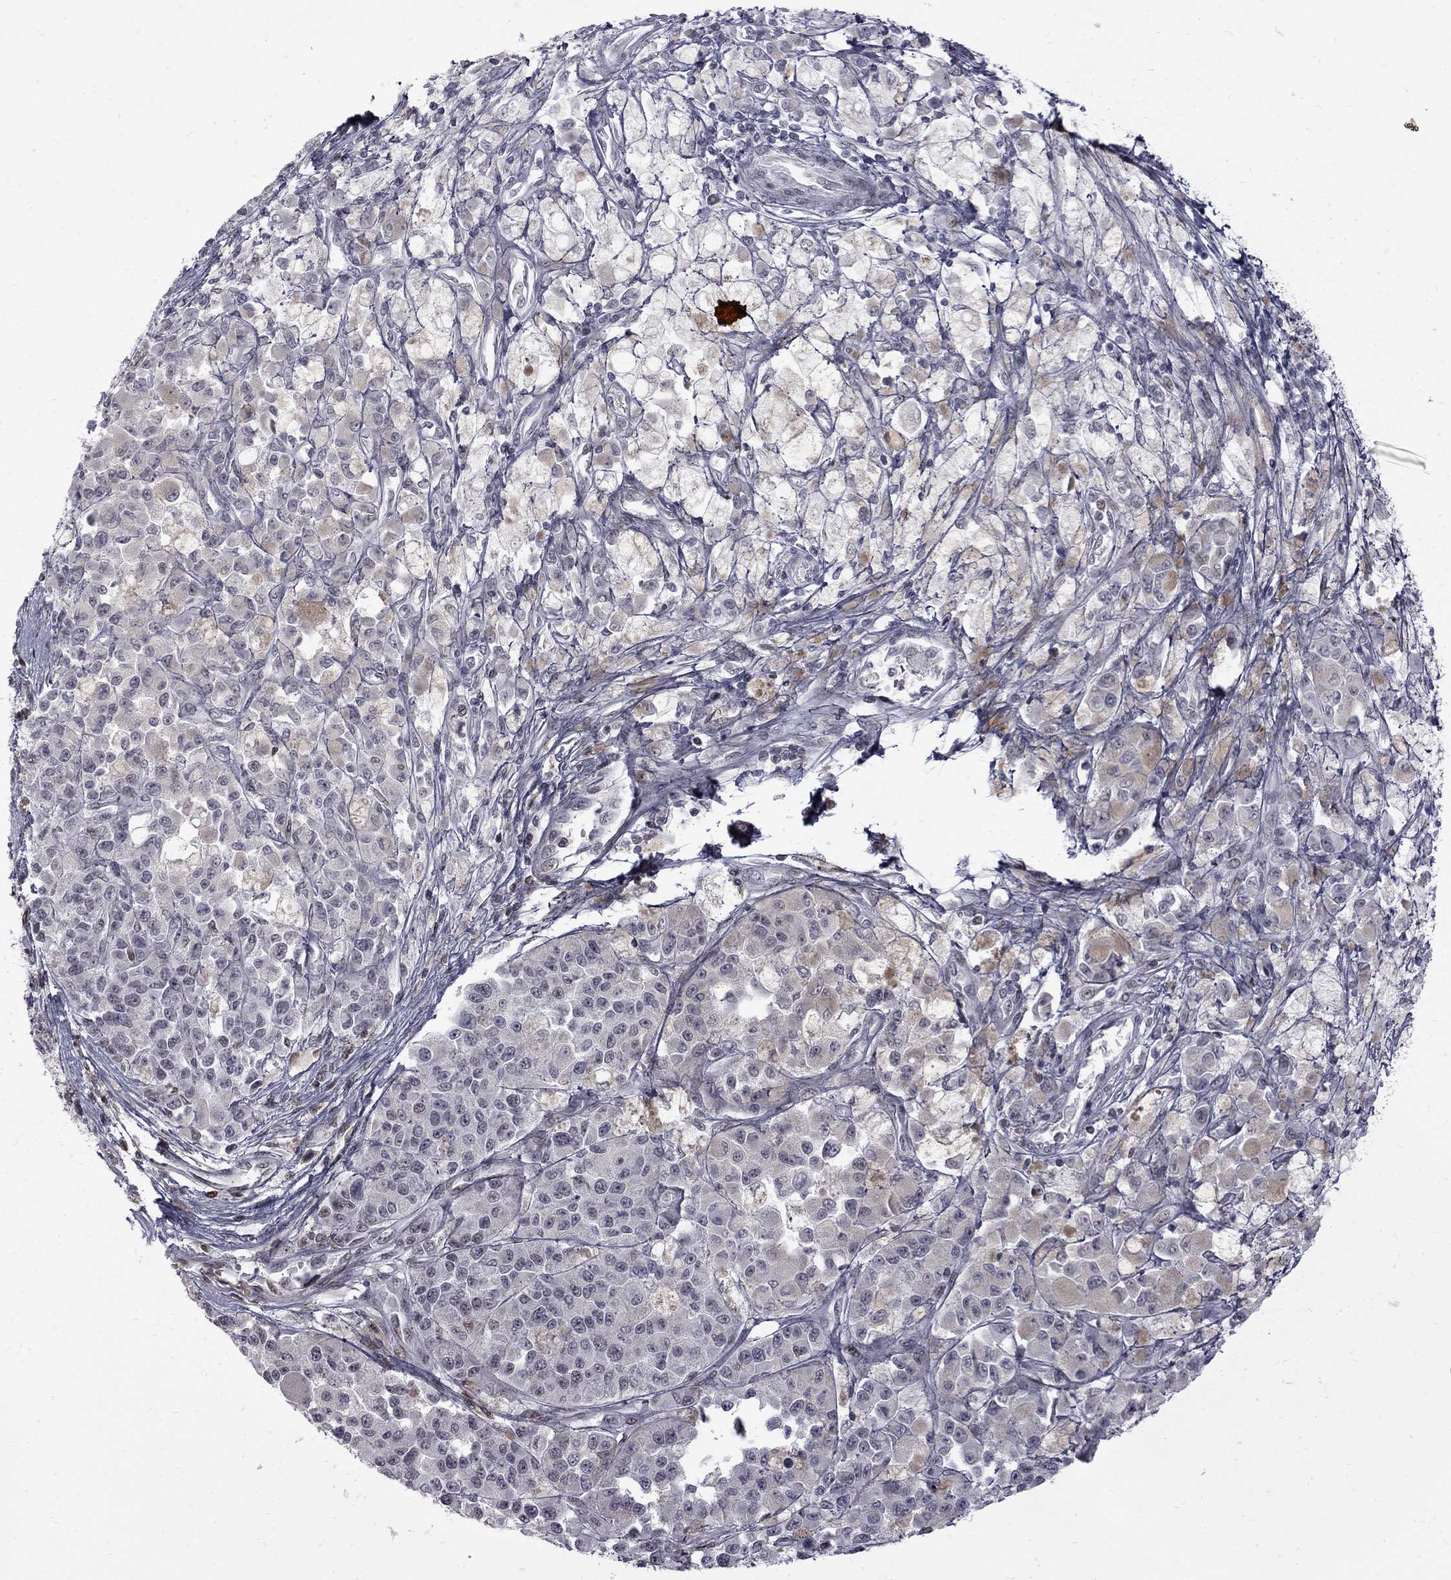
{"staining": {"intensity": "negative", "quantity": "none", "location": "none"}, "tissue": "melanoma", "cell_type": "Tumor cells", "image_type": "cancer", "snomed": [{"axis": "morphology", "description": "Malignant melanoma, NOS"}, {"axis": "topography", "description": "Skin"}], "caption": "The photomicrograph shows no significant expression in tumor cells of melanoma.", "gene": "RFWD3", "patient": {"sex": "female", "age": 58}}